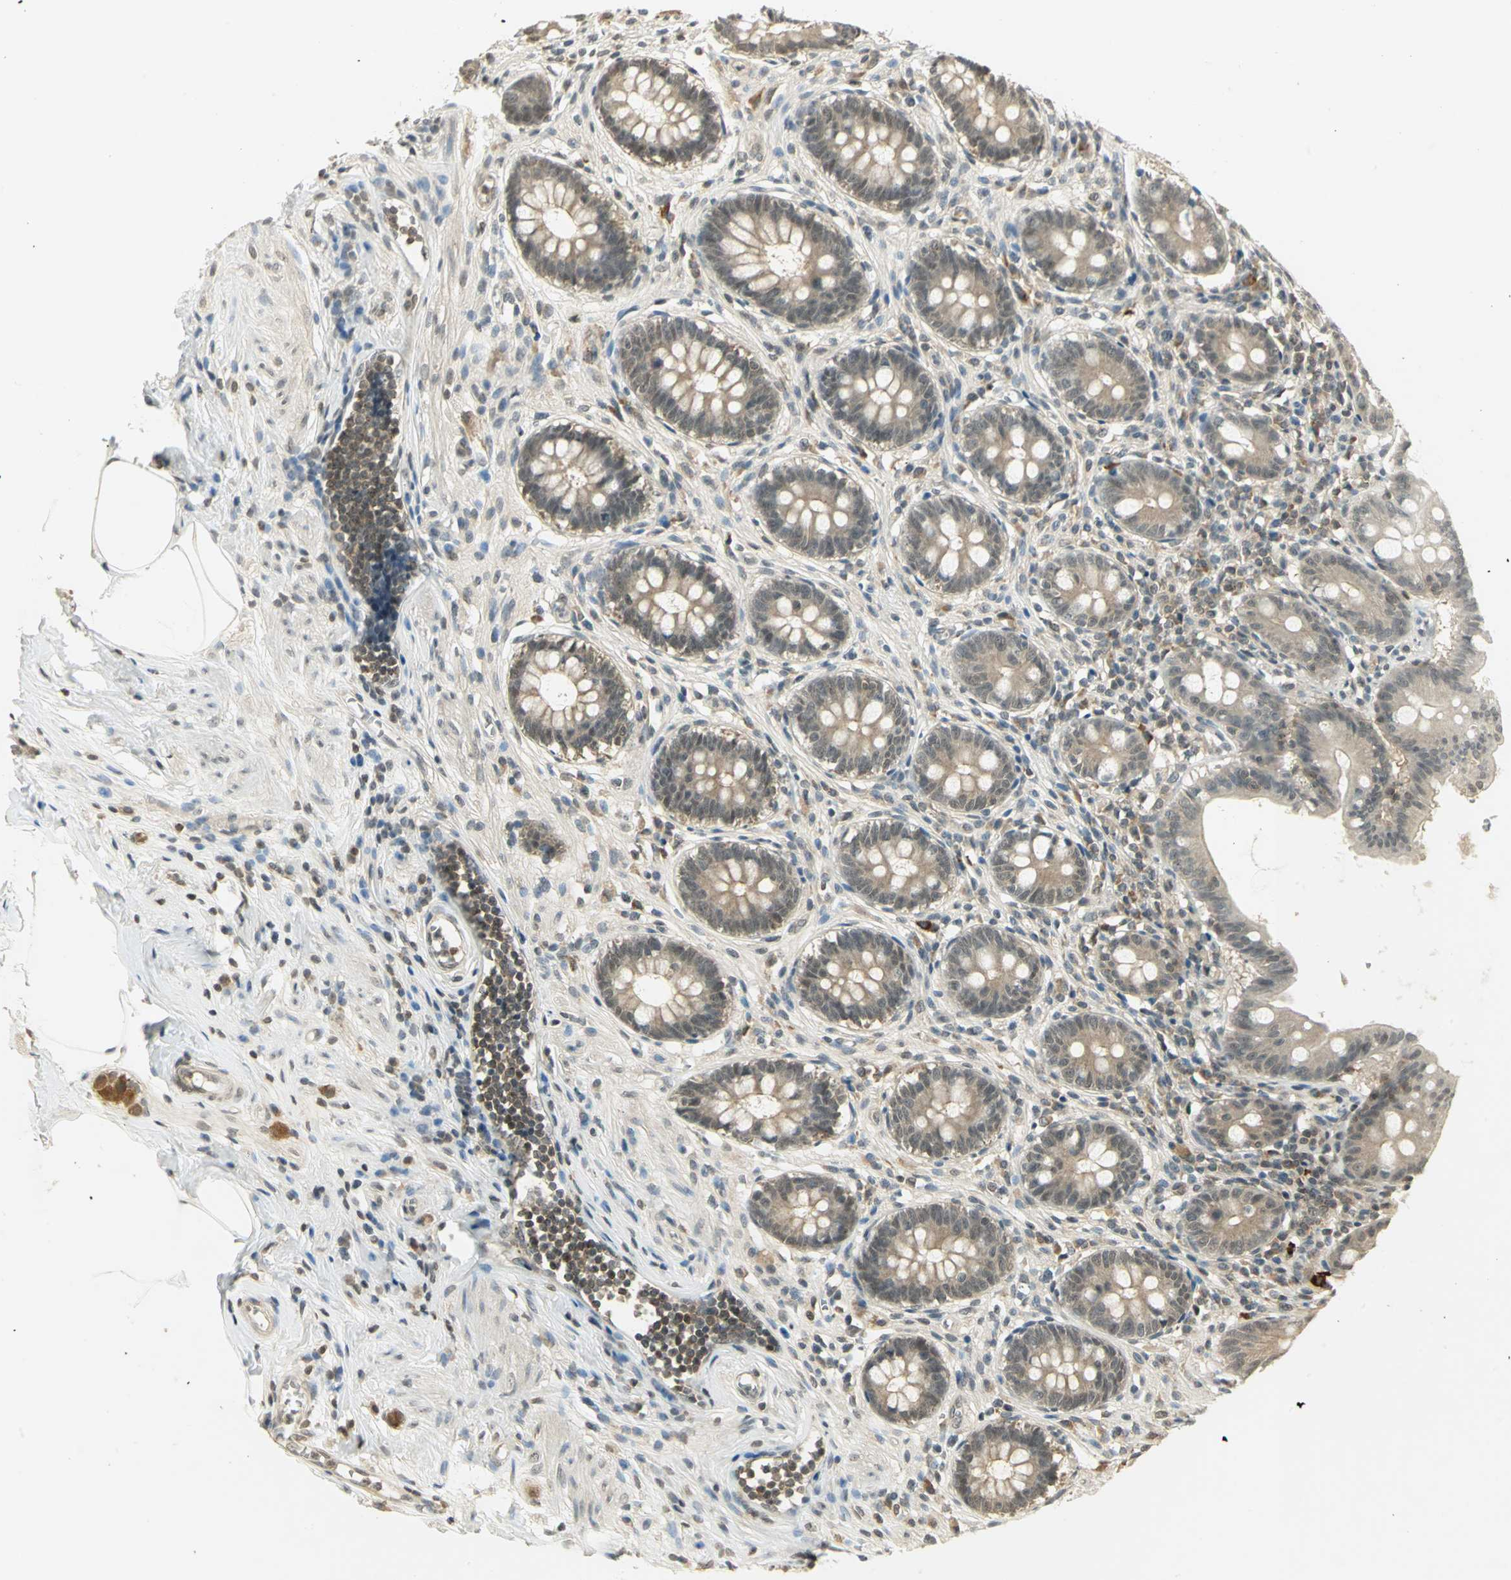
{"staining": {"intensity": "moderate", "quantity": ">75%", "location": "cytoplasmic/membranous"}, "tissue": "appendix", "cell_type": "Glandular cells", "image_type": "normal", "snomed": [{"axis": "morphology", "description": "Normal tissue, NOS"}, {"axis": "topography", "description": "Appendix"}], "caption": "Appendix stained with immunohistochemistry demonstrates moderate cytoplasmic/membranous expression in approximately >75% of glandular cells. The staining was performed using DAB (3,3'-diaminobenzidine), with brown indicating positive protein expression. Nuclei are stained blue with hematoxylin.", "gene": "CDC34", "patient": {"sex": "female", "age": 50}}